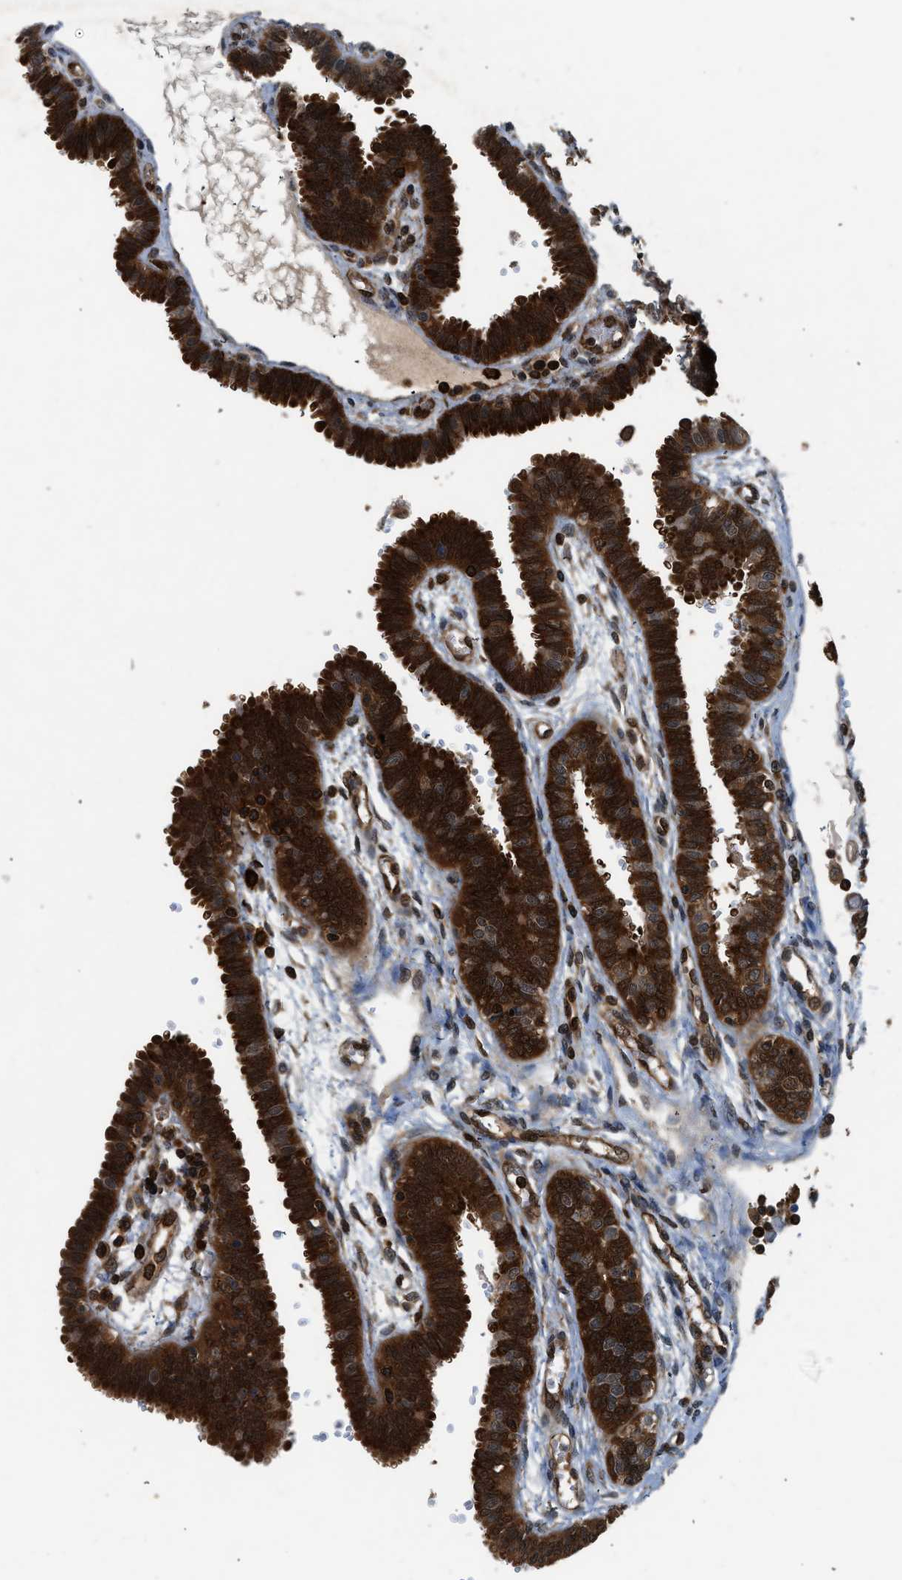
{"staining": {"intensity": "strong", "quantity": ">75%", "location": "cytoplasmic/membranous"}, "tissue": "fallopian tube", "cell_type": "Glandular cells", "image_type": "normal", "snomed": [{"axis": "morphology", "description": "Normal tissue, NOS"}, {"axis": "topography", "description": "Fallopian tube"}], "caption": "Protein staining of unremarkable fallopian tube displays strong cytoplasmic/membranous staining in about >75% of glandular cells.", "gene": "OXSR1", "patient": {"sex": "female", "age": 32}}